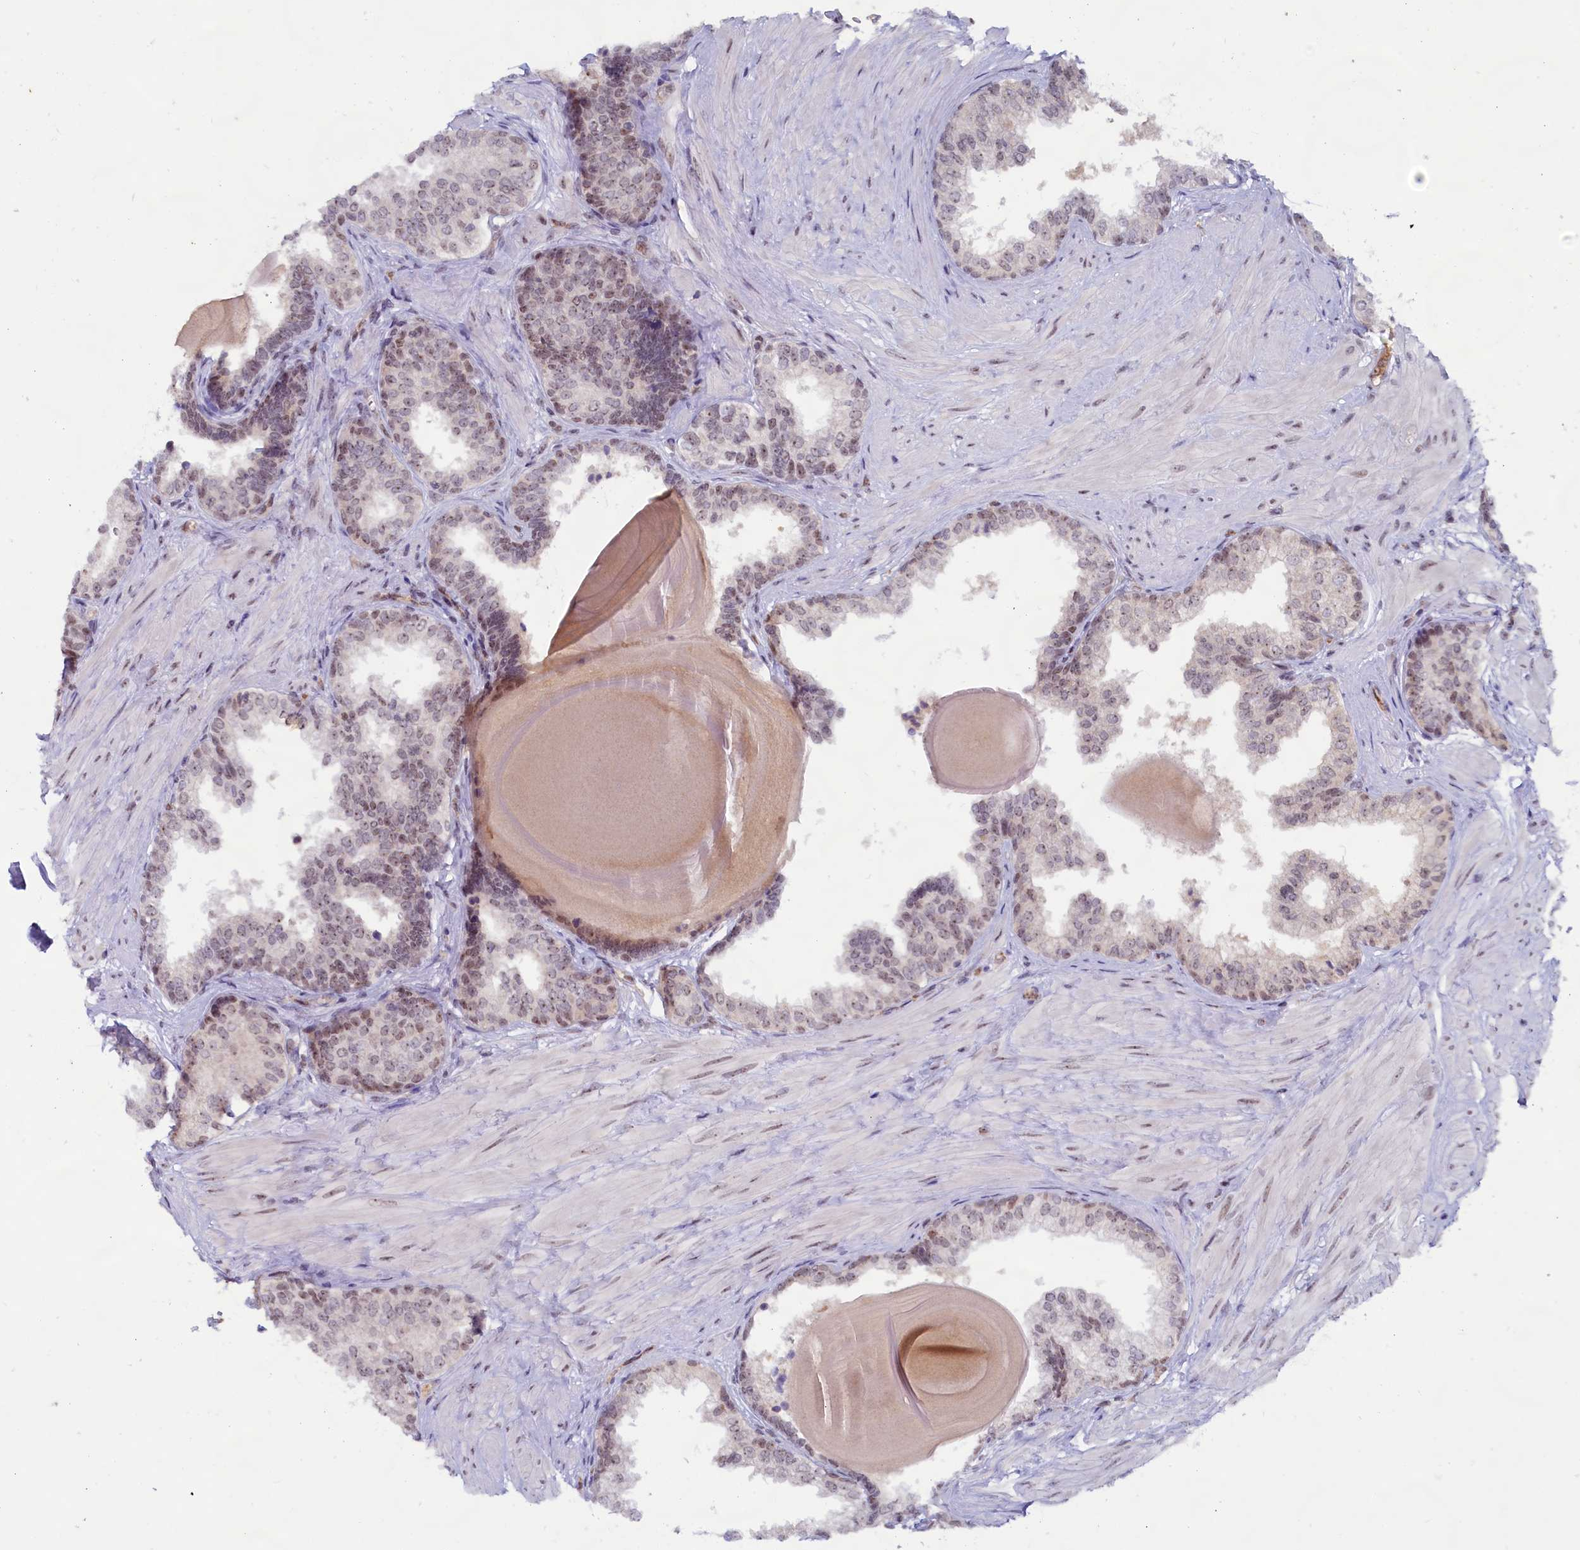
{"staining": {"intensity": "weak", "quantity": "25%-75%", "location": "nuclear"}, "tissue": "prostate", "cell_type": "Glandular cells", "image_type": "normal", "snomed": [{"axis": "morphology", "description": "Normal tissue, NOS"}, {"axis": "topography", "description": "Prostate"}], "caption": "Approximately 25%-75% of glandular cells in normal prostate display weak nuclear protein positivity as visualized by brown immunohistochemical staining.", "gene": "C1D", "patient": {"sex": "male", "age": 48}}